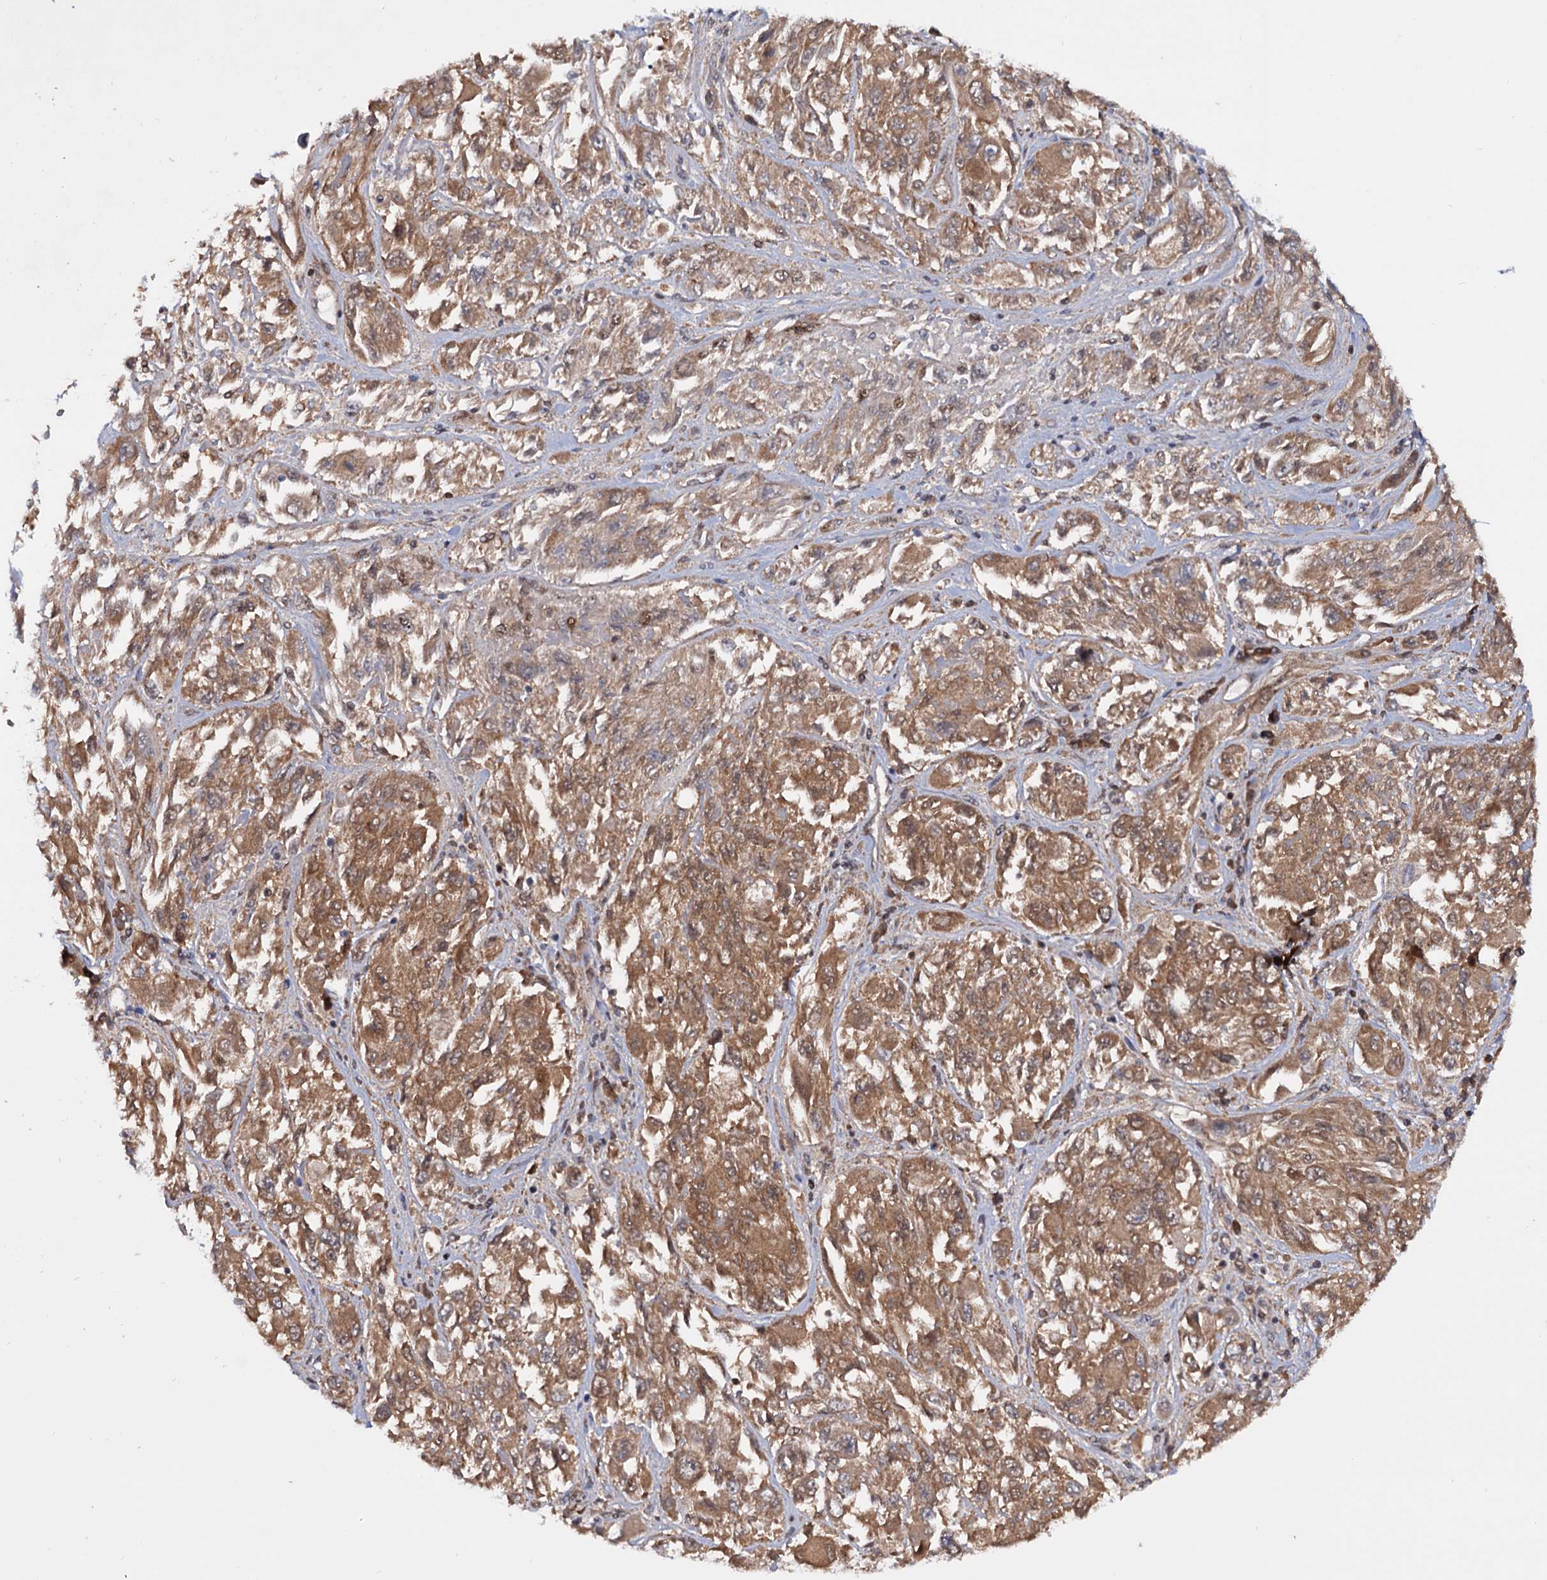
{"staining": {"intensity": "moderate", "quantity": ">75%", "location": "cytoplasmic/membranous,nuclear"}, "tissue": "melanoma", "cell_type": "Tumor cells", "image_type": "cancer", "snomed": [{"axis": "morphology", "description": "Malignant melanoma, NOS"}, {"axis": "topography", "description": "Skin"}], "caption": "Immunohistochemical staining of melanoma demonstrates medium levels of moderate cytoplasmic/membranous and nuclear staining in approximately >75% of tumor cells. Using DAB (3,3'-diaminobenzidine) (brown) and hematoxylin (blue) stains, captured at high magnification using brightfield microscopy.", "gene": "TBC1D12", "patient": {"sex": "female", "age": 91}}